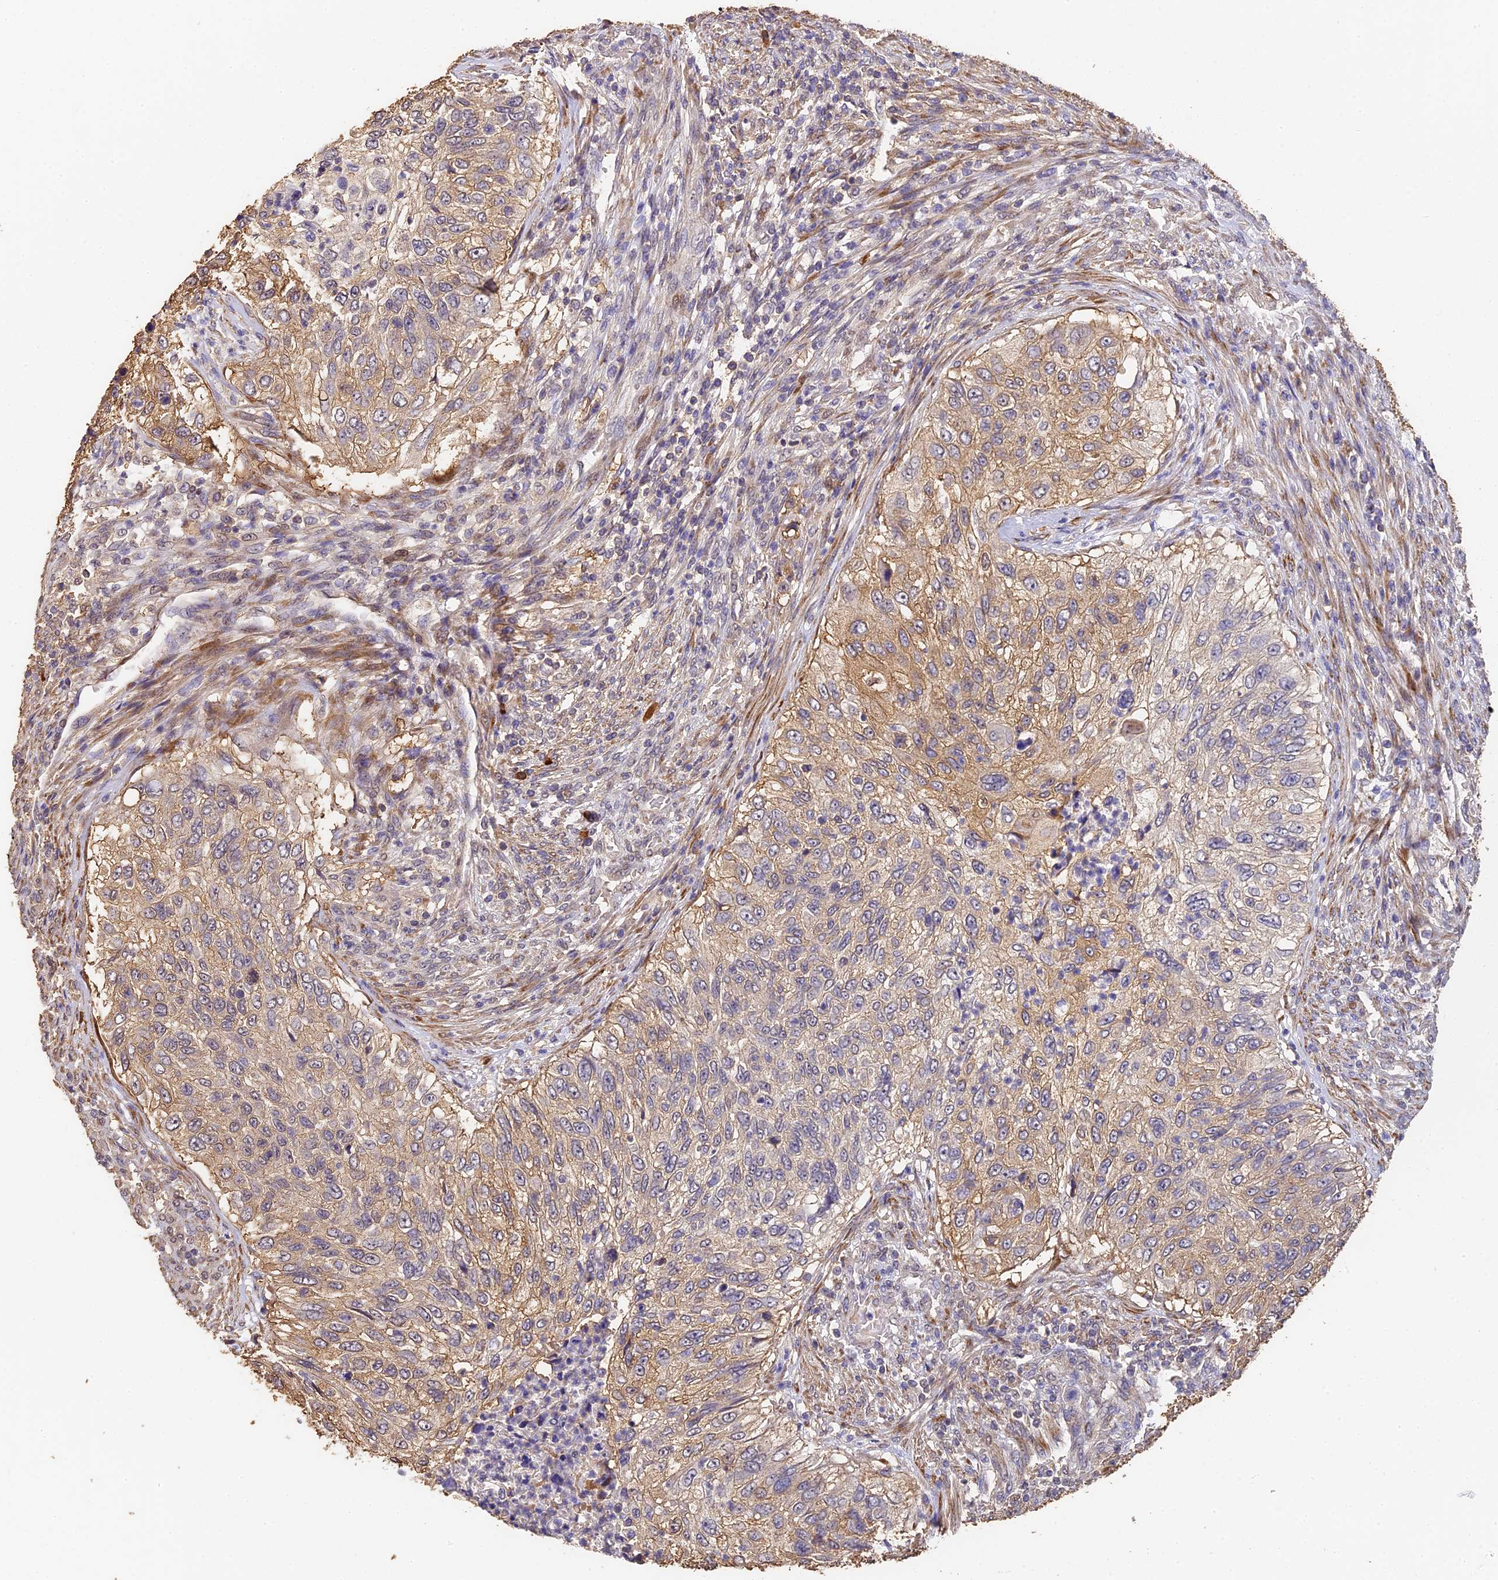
{"staining": {"intensity": "moderate", "quantity": "<25%", "location": "cytoplasmic/membranous"}, "tissue": "urothelial cancer", "cell_type": "Tumor cells", "image_type": "cancer", "snomed": [{"axis": "morphology", "description": "Urothelial carcinoma, High grade"}, {"axis": "topography", "description": "Urinary bladder"}], "caption": "Immunohistochemical staining of human urothelial cancer demonstrates moderate cytoplasmic/membranous protein positivity in approximately <25% of tumor cells.", "gene": "SLC11A1", "patient": {"sex": "female", "age": 60}}